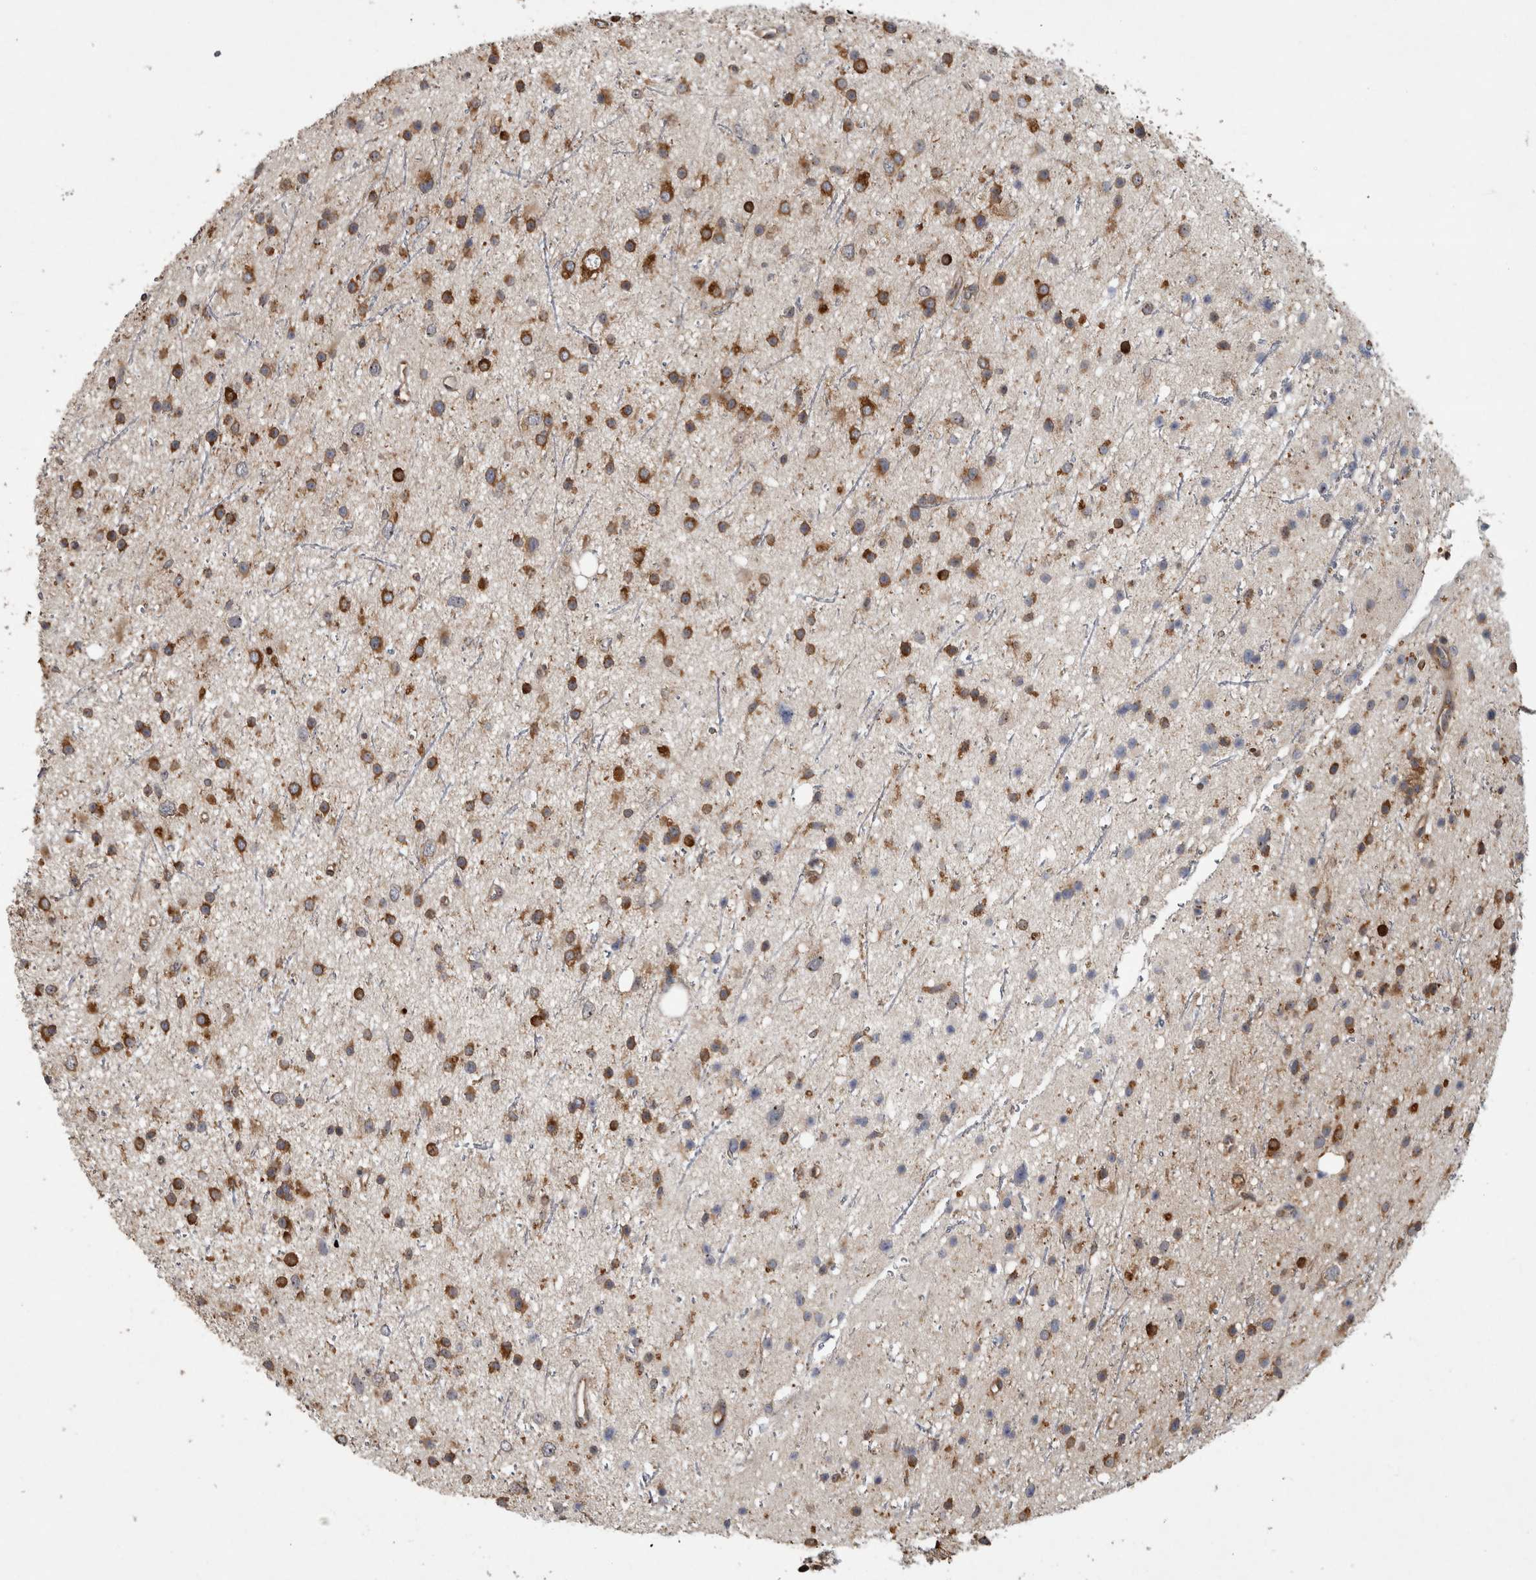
{"staining": {"intensity": "strong", "quantity": ">75%", "location": "cytoplasmic/membranous"}, "tissue": "glioma", "cell_type": "Tumor cells", "image_type": "cancer", "snomed": [{"axis": "morphology", "description": "Glioma, malignant, Low grade"}, {"axis": "topography", "description": "Cerebral cortex"}], "caption": "The immunohistochemical stain highlights strong cytoplasmic/membranous staining in tumor cells of malignant glioma (low-grade) tissue.", "gene": "ATXN2", "patient": {"sex": "female", "age": 39}}